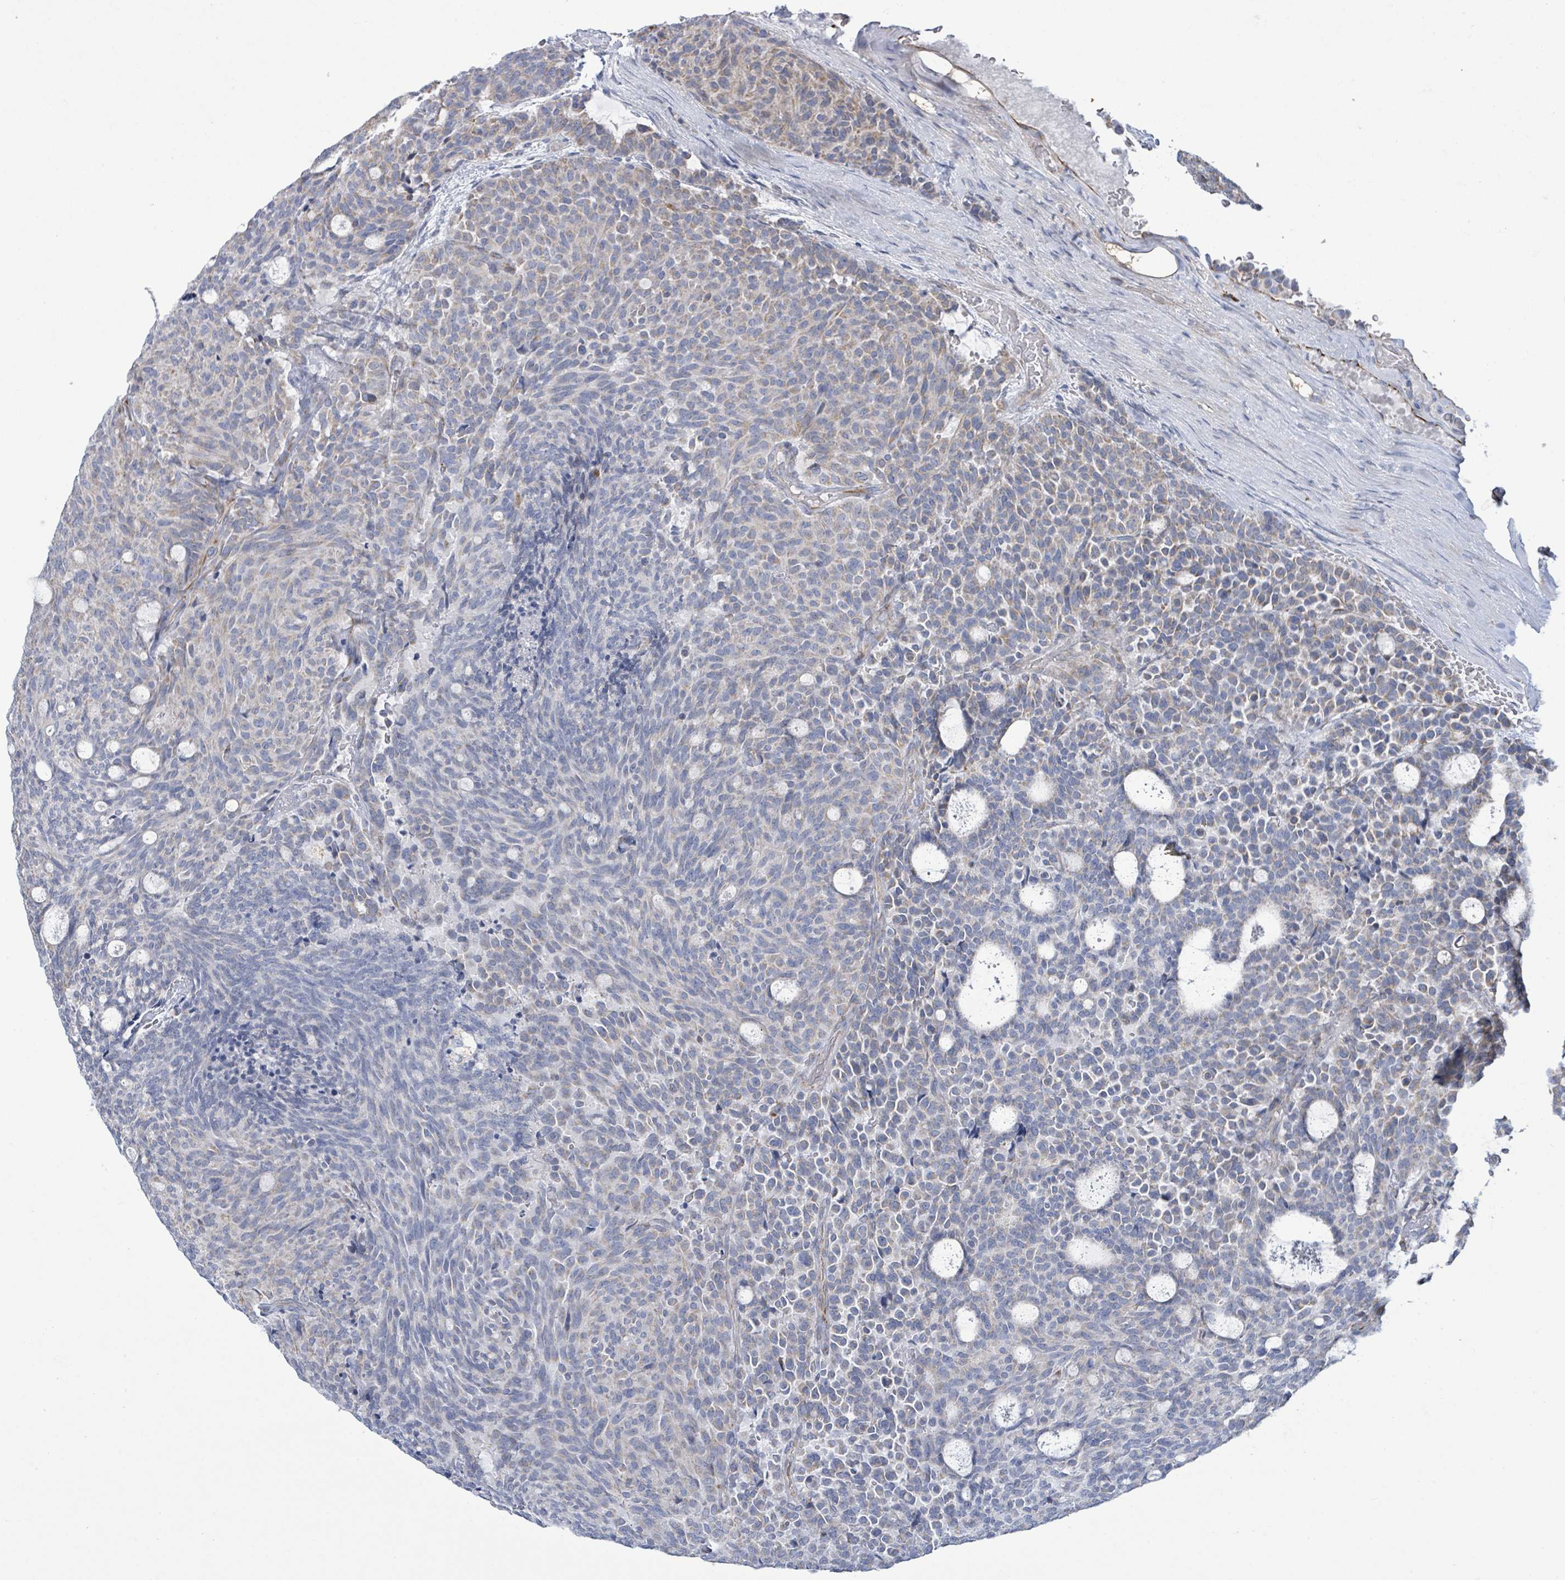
{"staining": {"intensity": "weak", "quantity": "<25%", "location": "cytoplasmic/membranous"}, "tissue": "carcinoid", "cell_type": "Tumor cells", "image_type": "cancer", "snomed": [{"axis": "morphology", "description": "Carcinoid, malignant, NOS"}, {"axis": "topography", "description": "Pancreas"}], "caption": "This is an immunohistochemistry photomicrograph of carcinoid. There is no positivity in tumor cells.", "gene": "ALG12", "patient": {"sex": "female", "age": 54}}